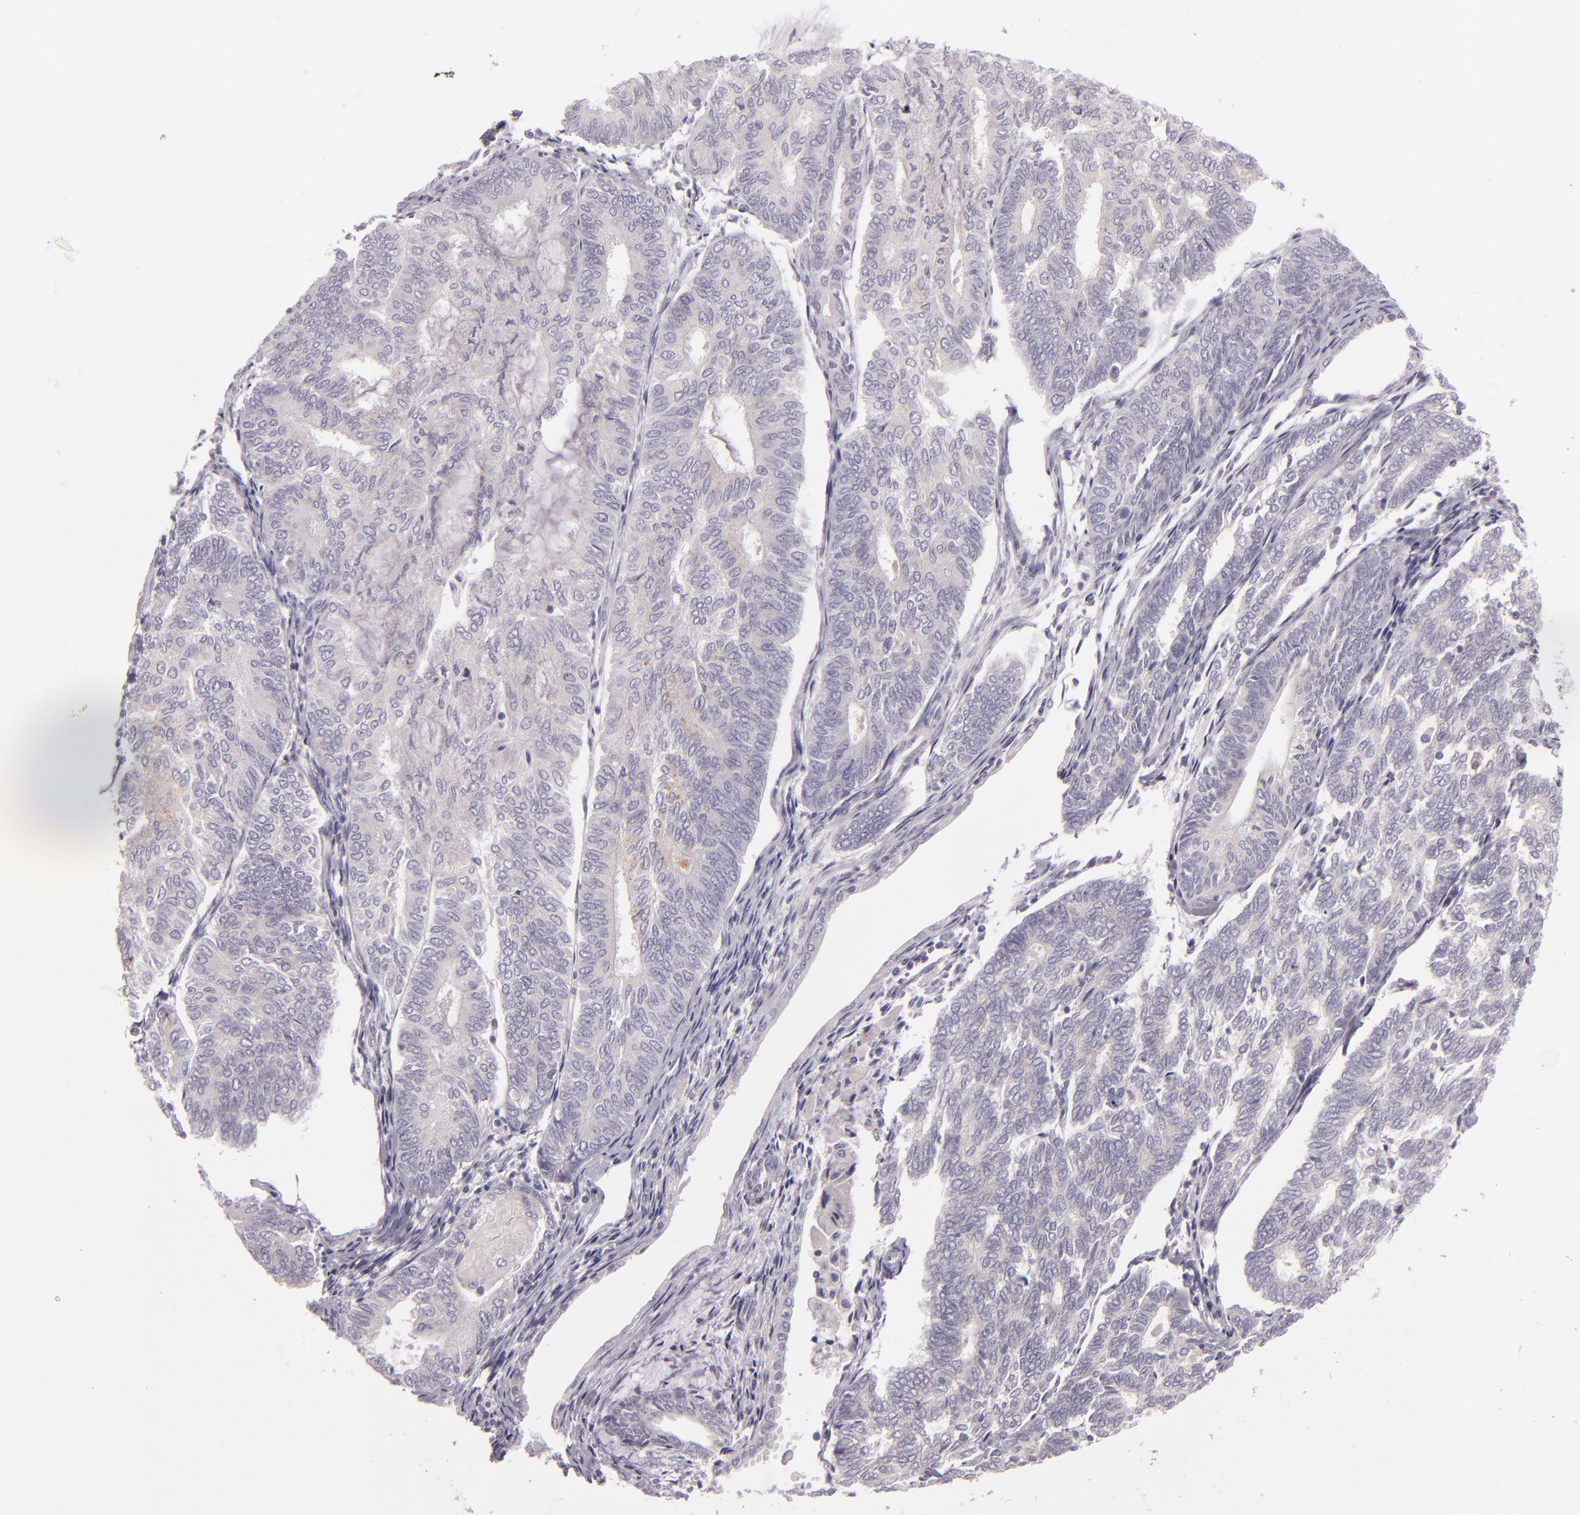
{"staining": {"intensity": "negative", "quantity": "none", "location": "none"}, "tissue": "endometrial cancer", "cell_type": "Tumor cells", "image_type": "cancer", "snomed": [{"axis": "morphology", "description": "Adenocarcinoma, NOS"}, {"axis": "topography", "description": "Endometrium"}], "caption": "The immunohistochemistry micrograph has no significant positivity in tumor cells of endometrial cancer (adenocarcinoma) tissue. (DAB (3,3'-diaminobenzidine) IHC, high magnification).", "gene": "EGFL6", "patient": {"sex": "female", "age": 59}}